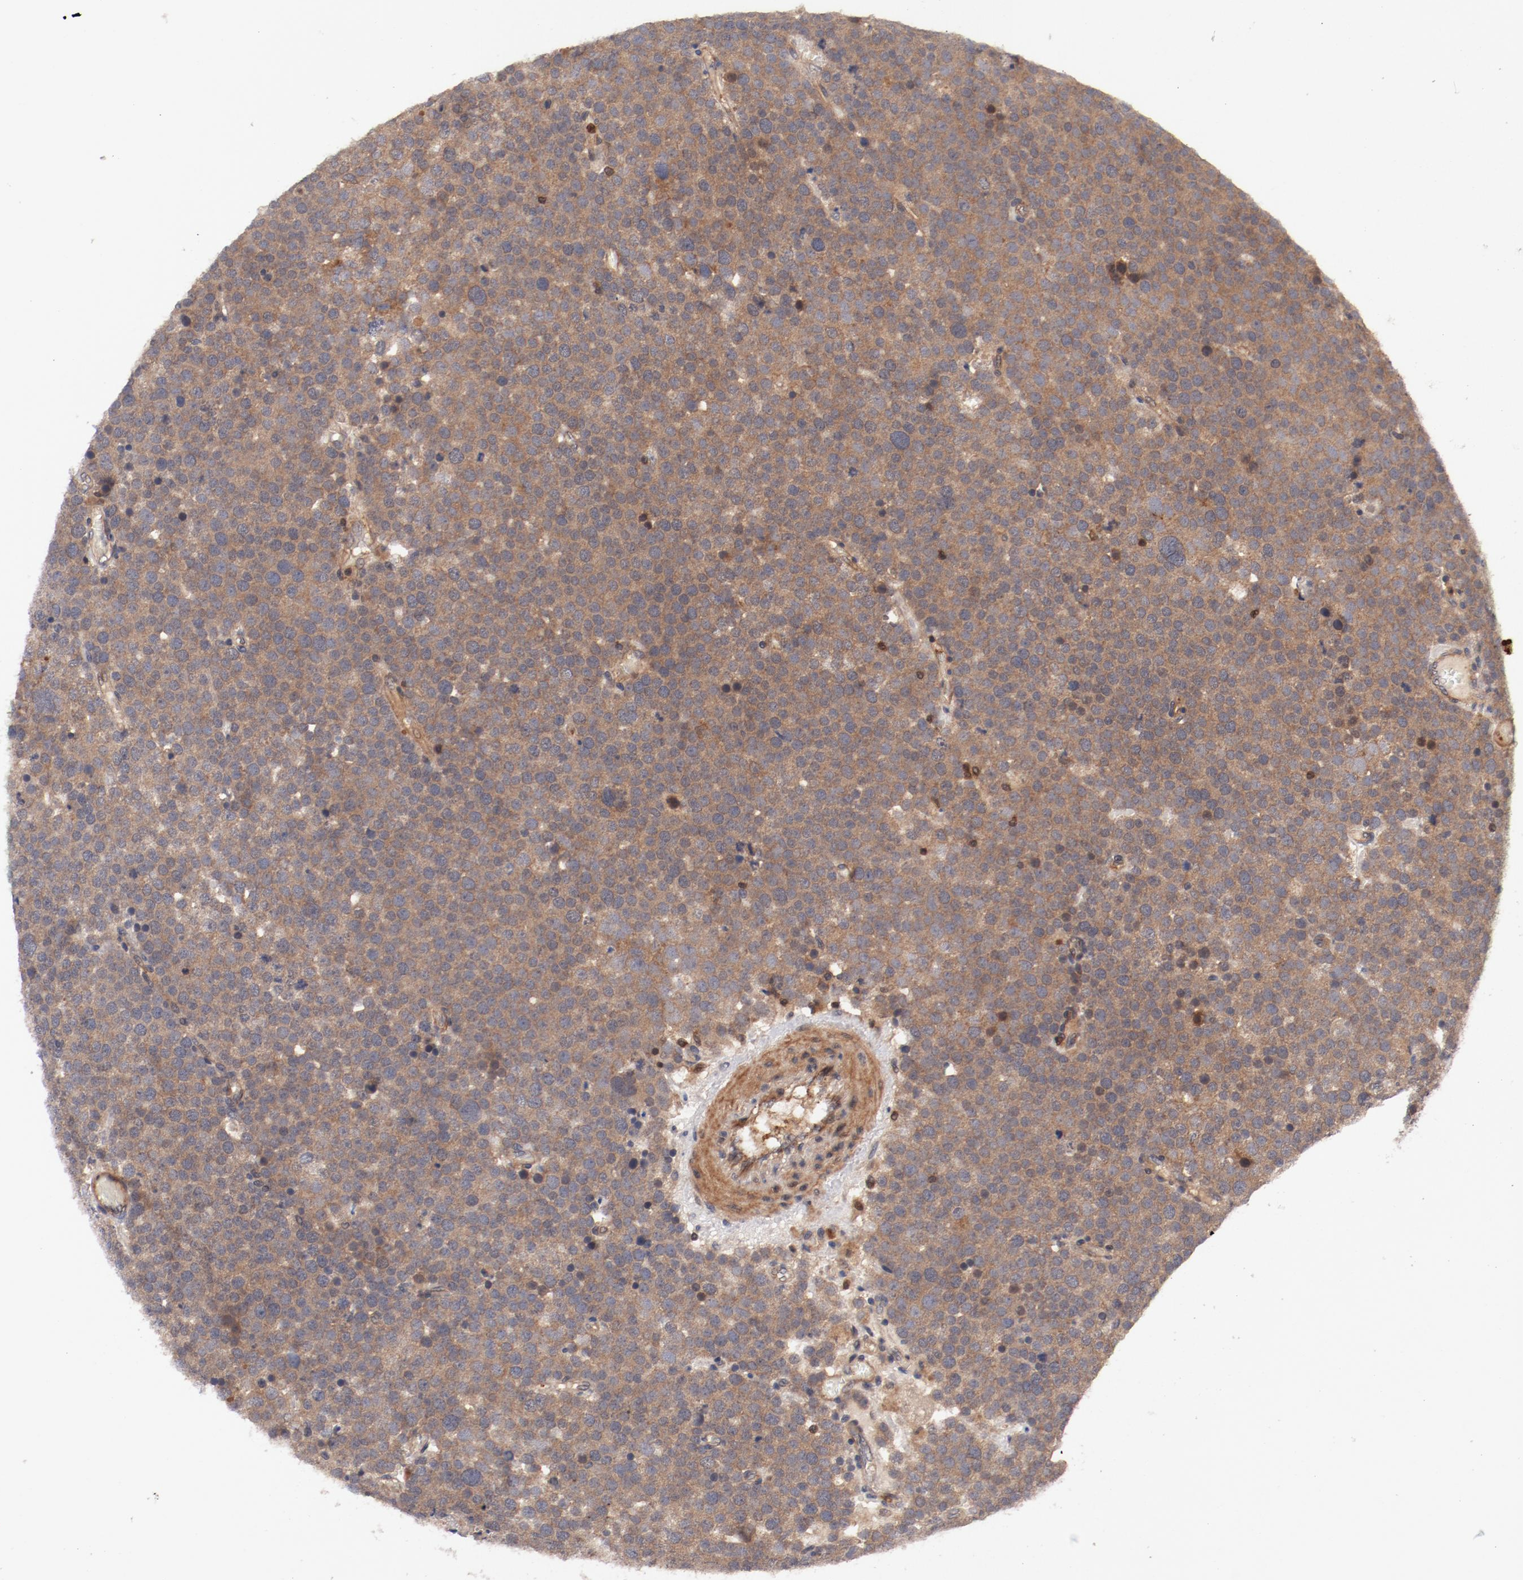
{"staining": {"intensity": "moderate", "quantity": ">75%", "location": "cytoplasmic/membranous"}, "tissue": "testis cancer", "cell_type": "Tumor cells", "image_type": "cancer", "snomed": [{"axis": "morphology", "description": "Seminoma, NOS"}, {"axis": "topography", "description": "Testis"}], "caption": "Immunohistochemical staining of testis cancer (seminoma) reveals medium levels of moderate cytoplasmic/membranous protein positivity in approximately >75% of tumor cells.", "gene": "GUF1", "patient": {"sex": "male", "age": 71}}